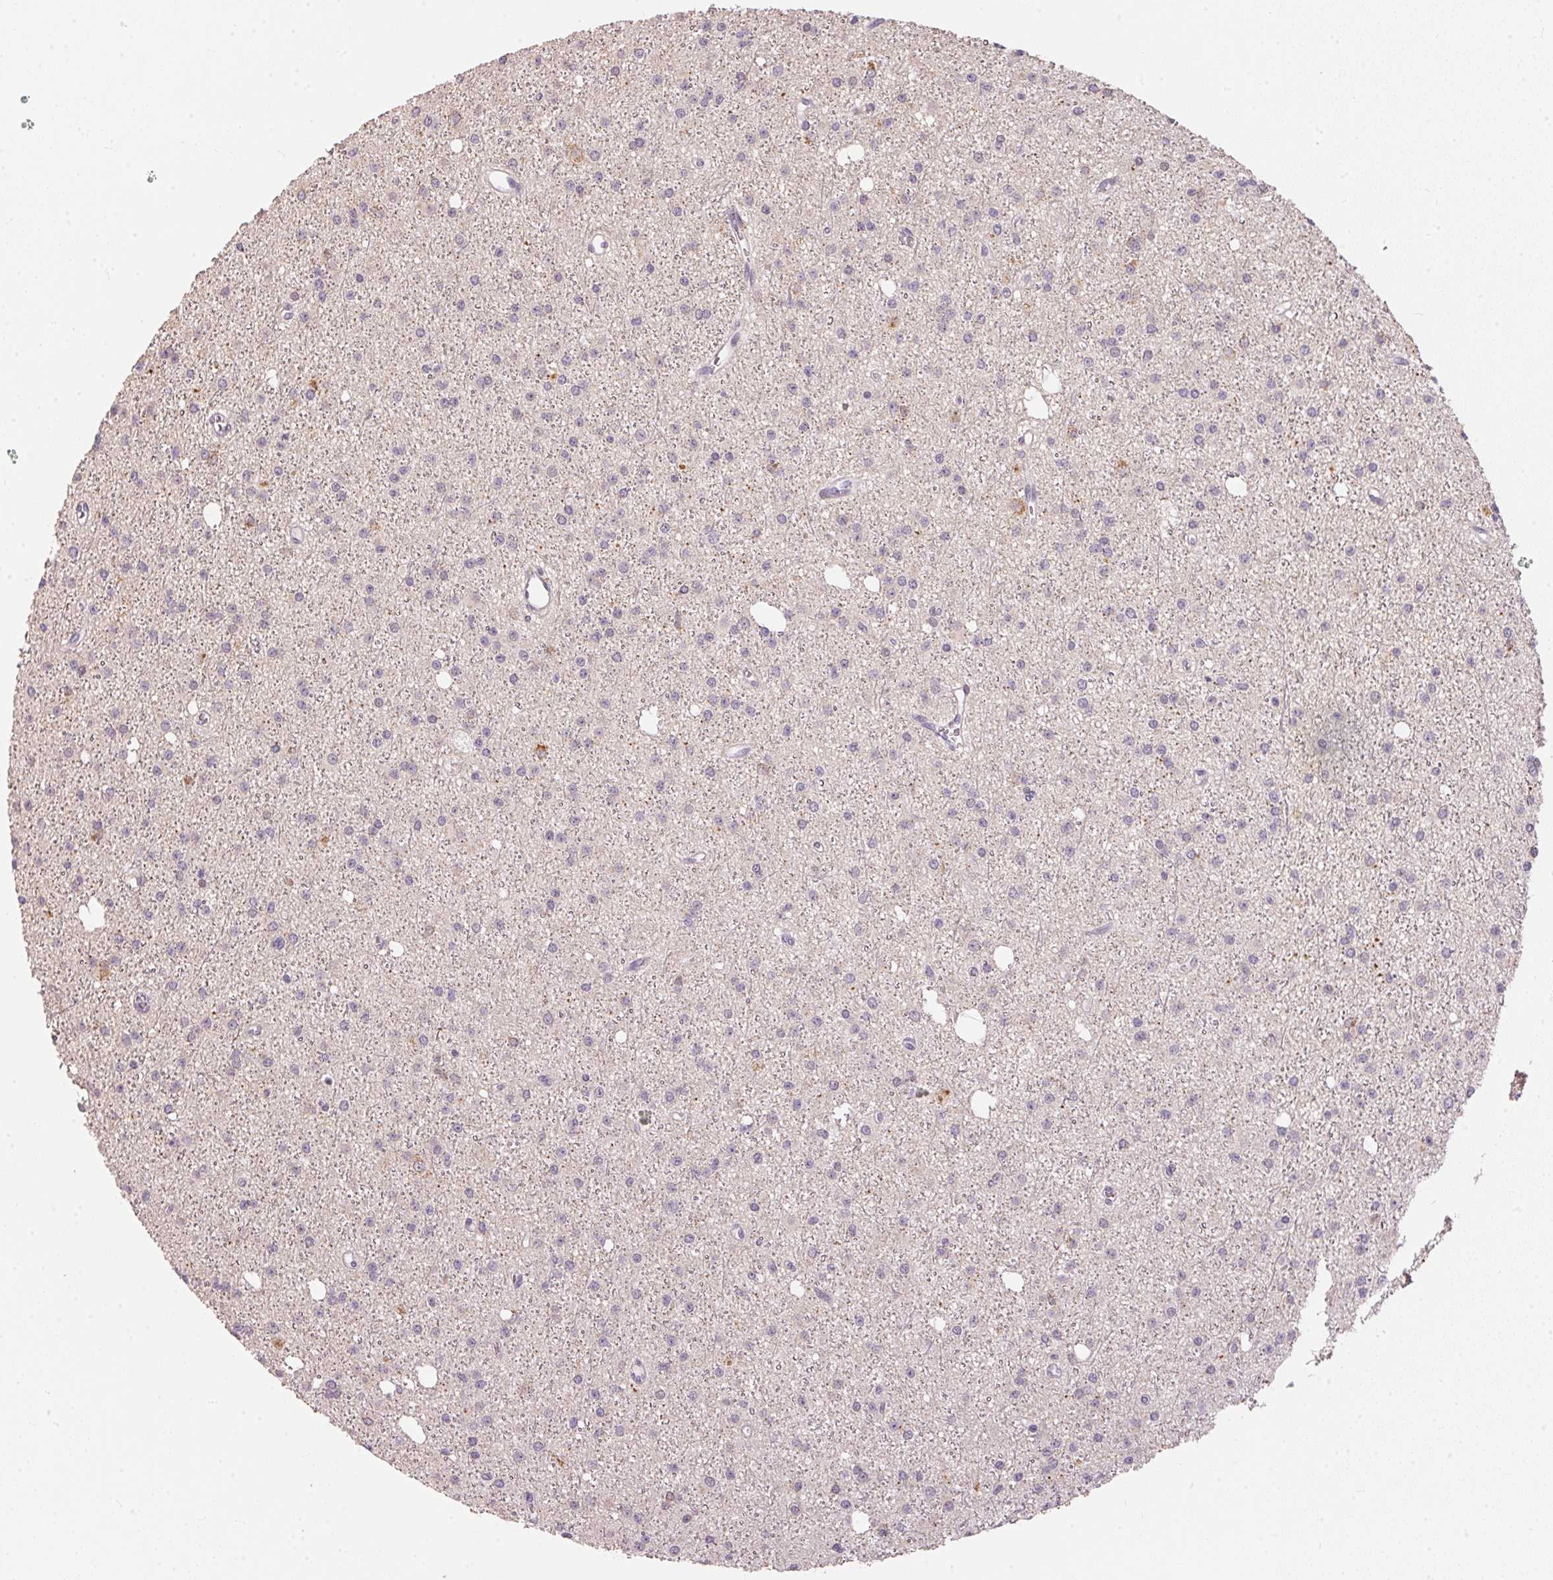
{"staining": {"intensity": "negative", "quantity": "none", "location": "none"}, "tissue": "glioma", "cell_type": "Tumor cells", "image_type": "cancer", "snomed": [{"axis": "morphology", "description": "Glioma, malignant, Low grade"}, {"axis": "topography", "description": "Brain"}], "caption": "Tumor cells show no significant protein staining in glioma. The staining is performed using DAB brown chromogen with nuclei counter-stained in using hematoxylin.", "gene": "GDAP1L1", "patient": {"sex": "male", "age": 27}}